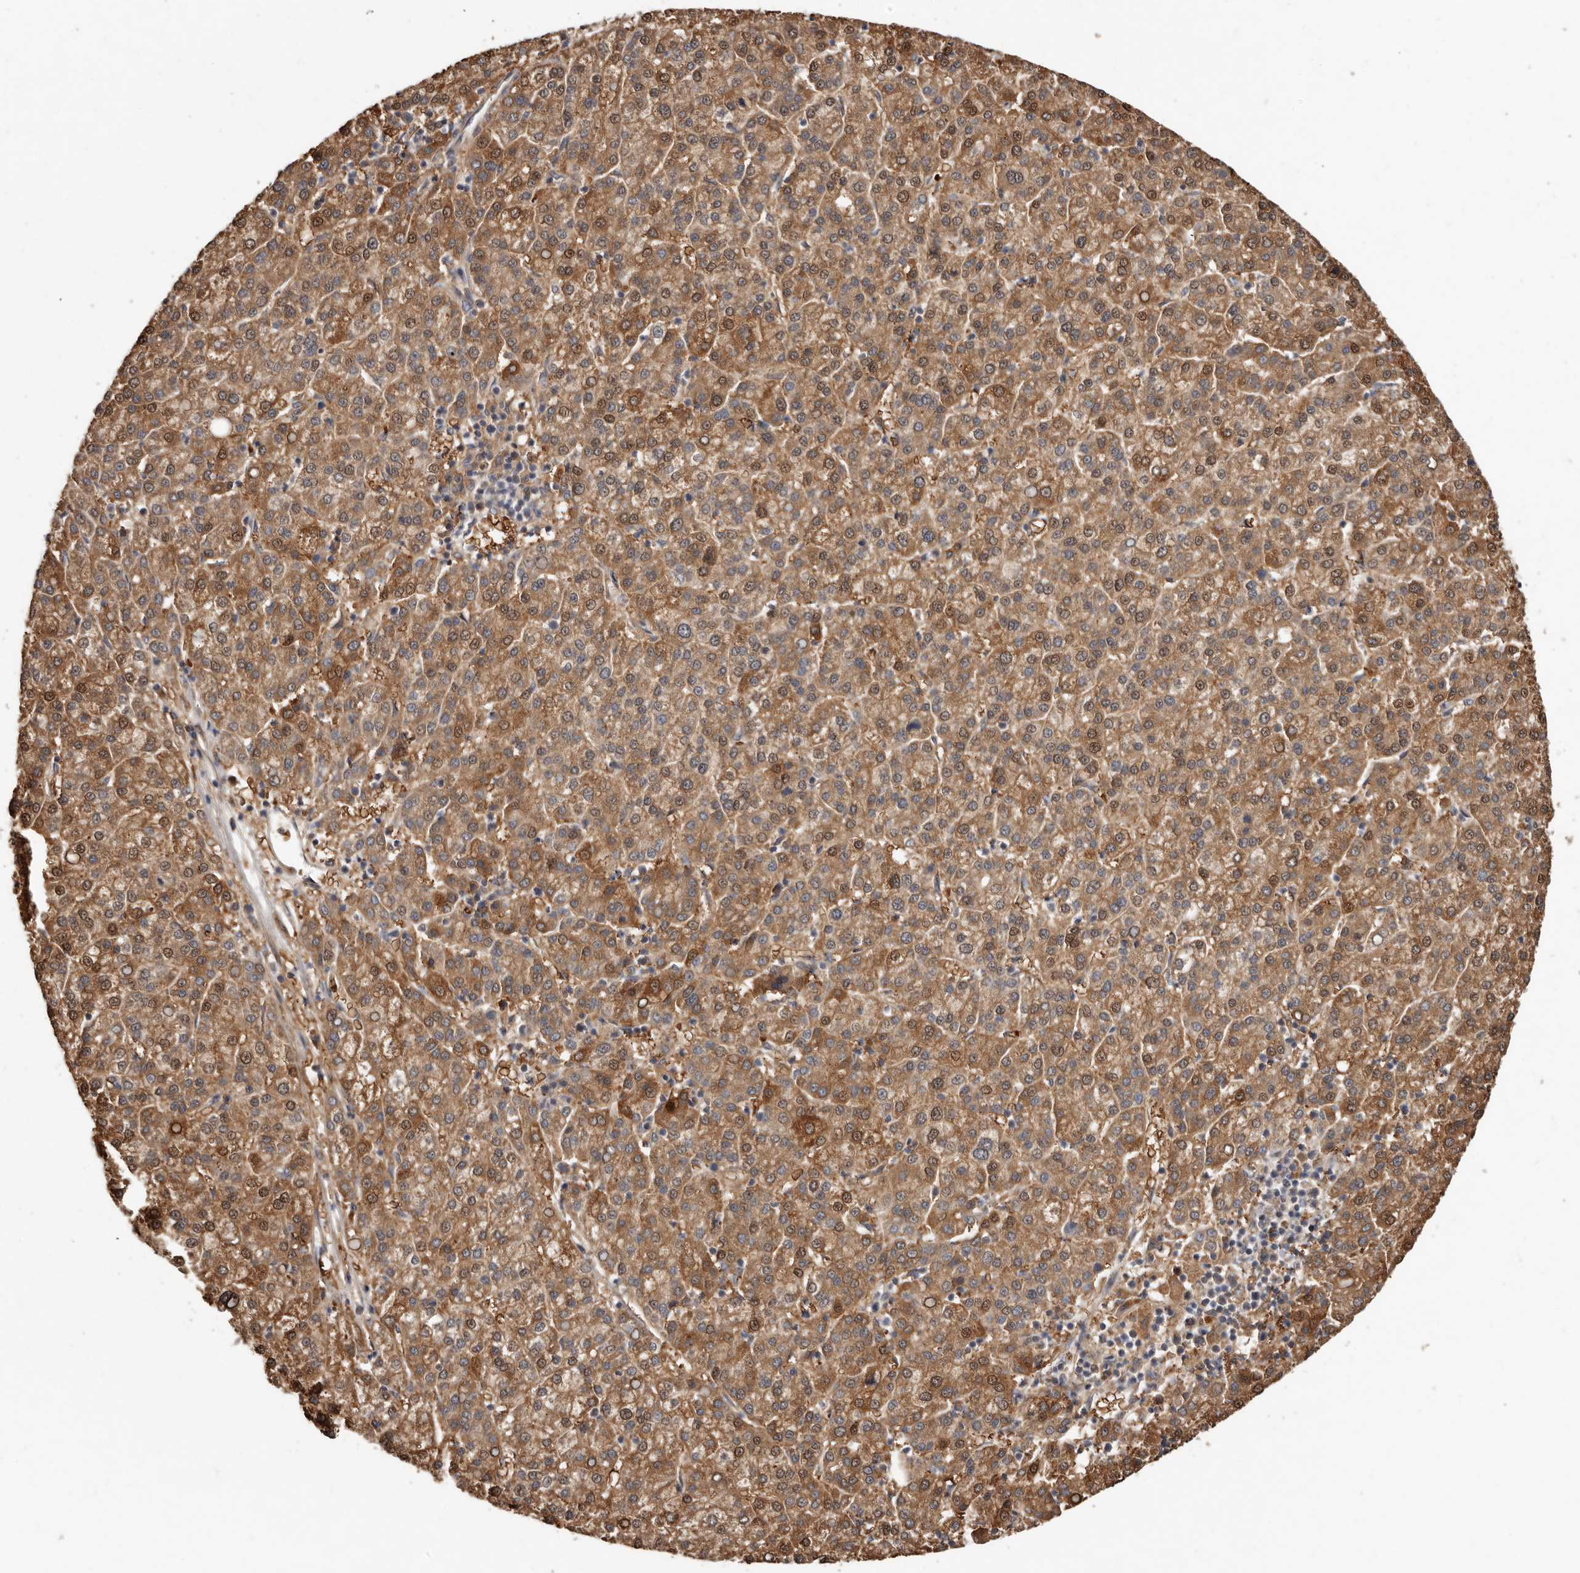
{"staining": {"intensity": "moderate", "quantity": ">75%", "location": "cytoplasmic/membranous"}, "tissue": "liver cancer", "cell_type": "Tumor cells", "image_type": "cancer", "snomed": [{"axis": "morphology", "description": "Carcinoma, Hepatocellular, NOS"}, {"axis": "topography", "description": "Liver"}], "caption": "Hepatocellular carcinoma (liver) stained for a protein shows moderate cytoplasmic/membranous positivity in tumor cells.", "gene": "GOT1L1", "patient": {"sex": "female", "age": 58}}